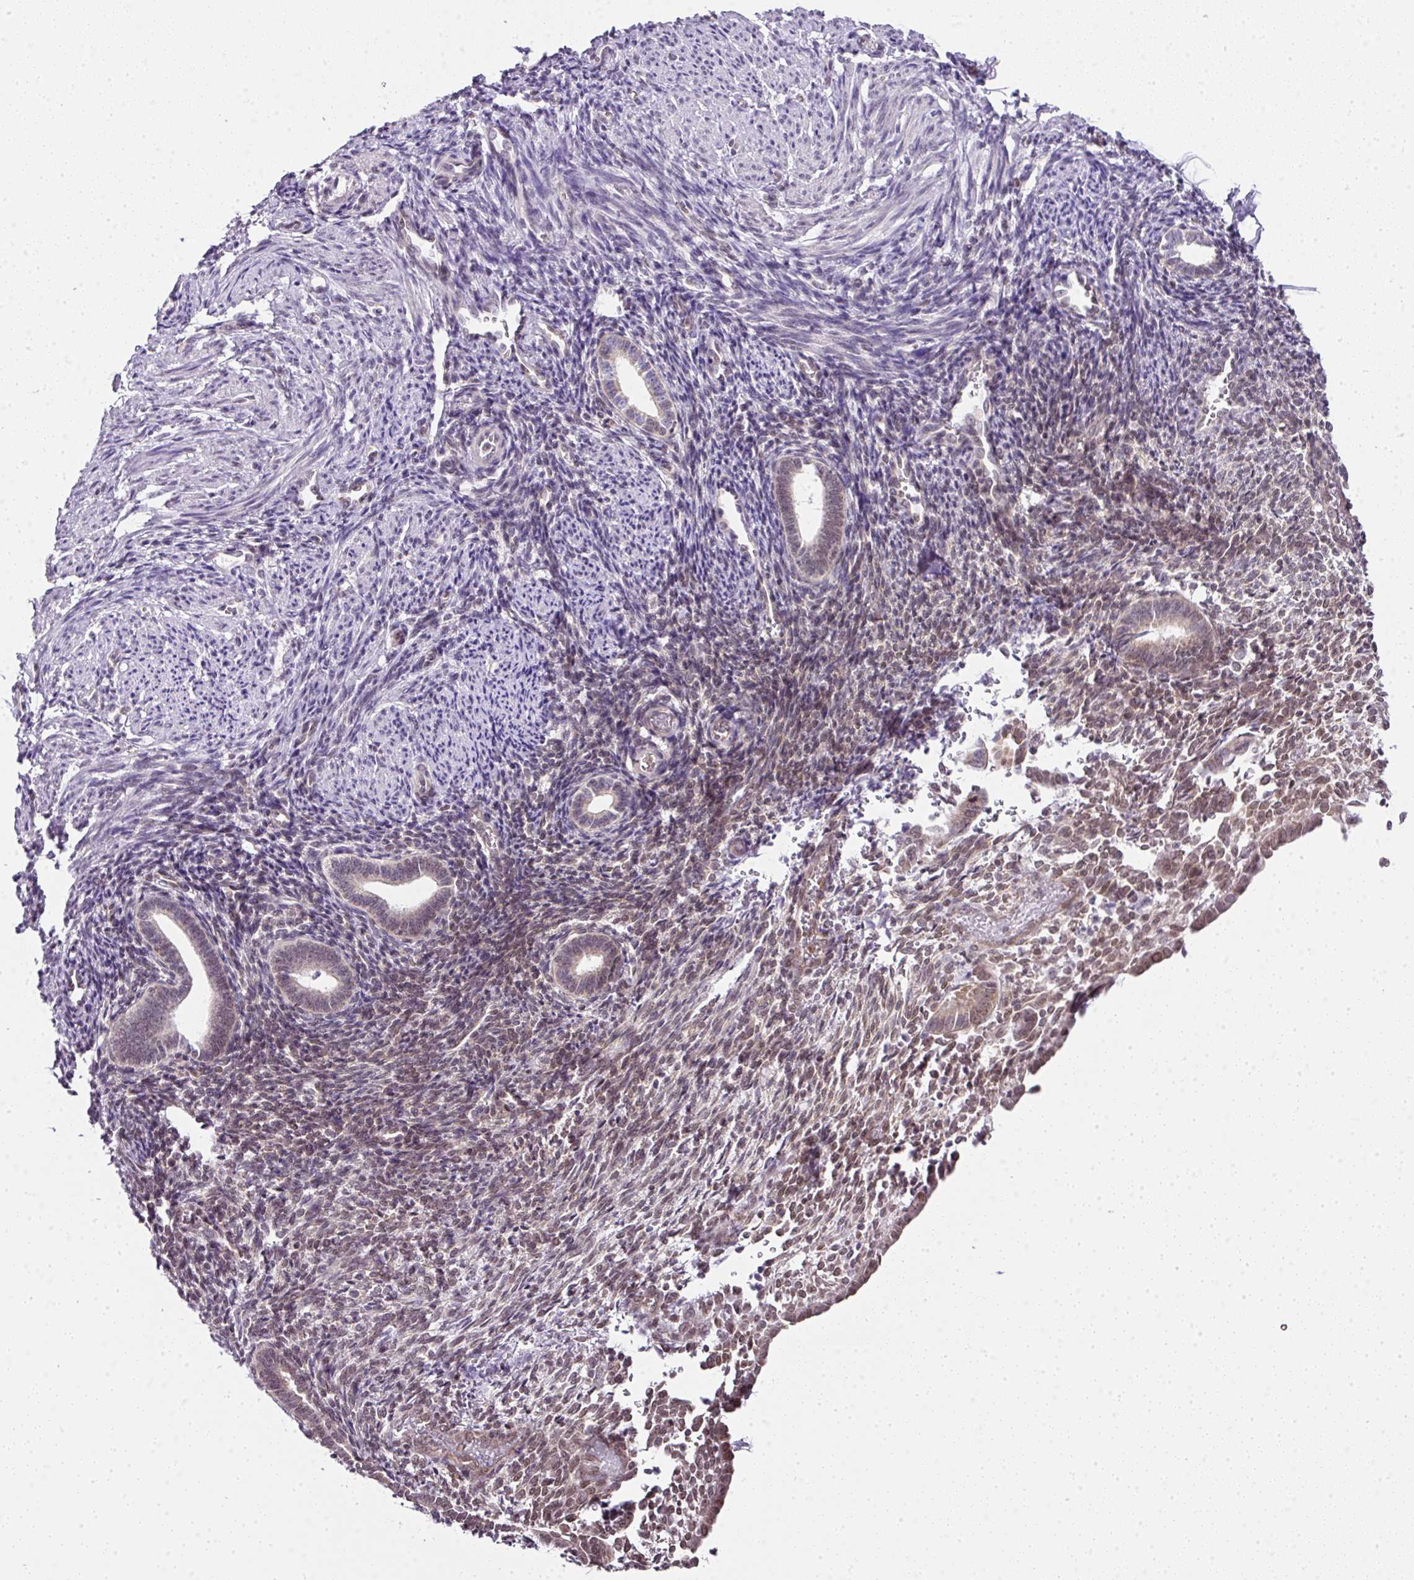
{"staining": {"intensity": "weak", "quantity": "<25%", "location": "nuclear"}, "tissue": "endometrium", "cell_type": "Cells in endometrial stroma", "image_type": "normal", "snomed": [{"axis": "morphology", "description": "Normal tissue, NOS"}, {"axis": "topography", "description": "Endometrium"}], "caption": "Protein analysis of unremarkable endometrium displays no significant expression in cells in endometrial stroma.", "gene": "FAM32A", "patient": {"sex": "female", "age": 32}}